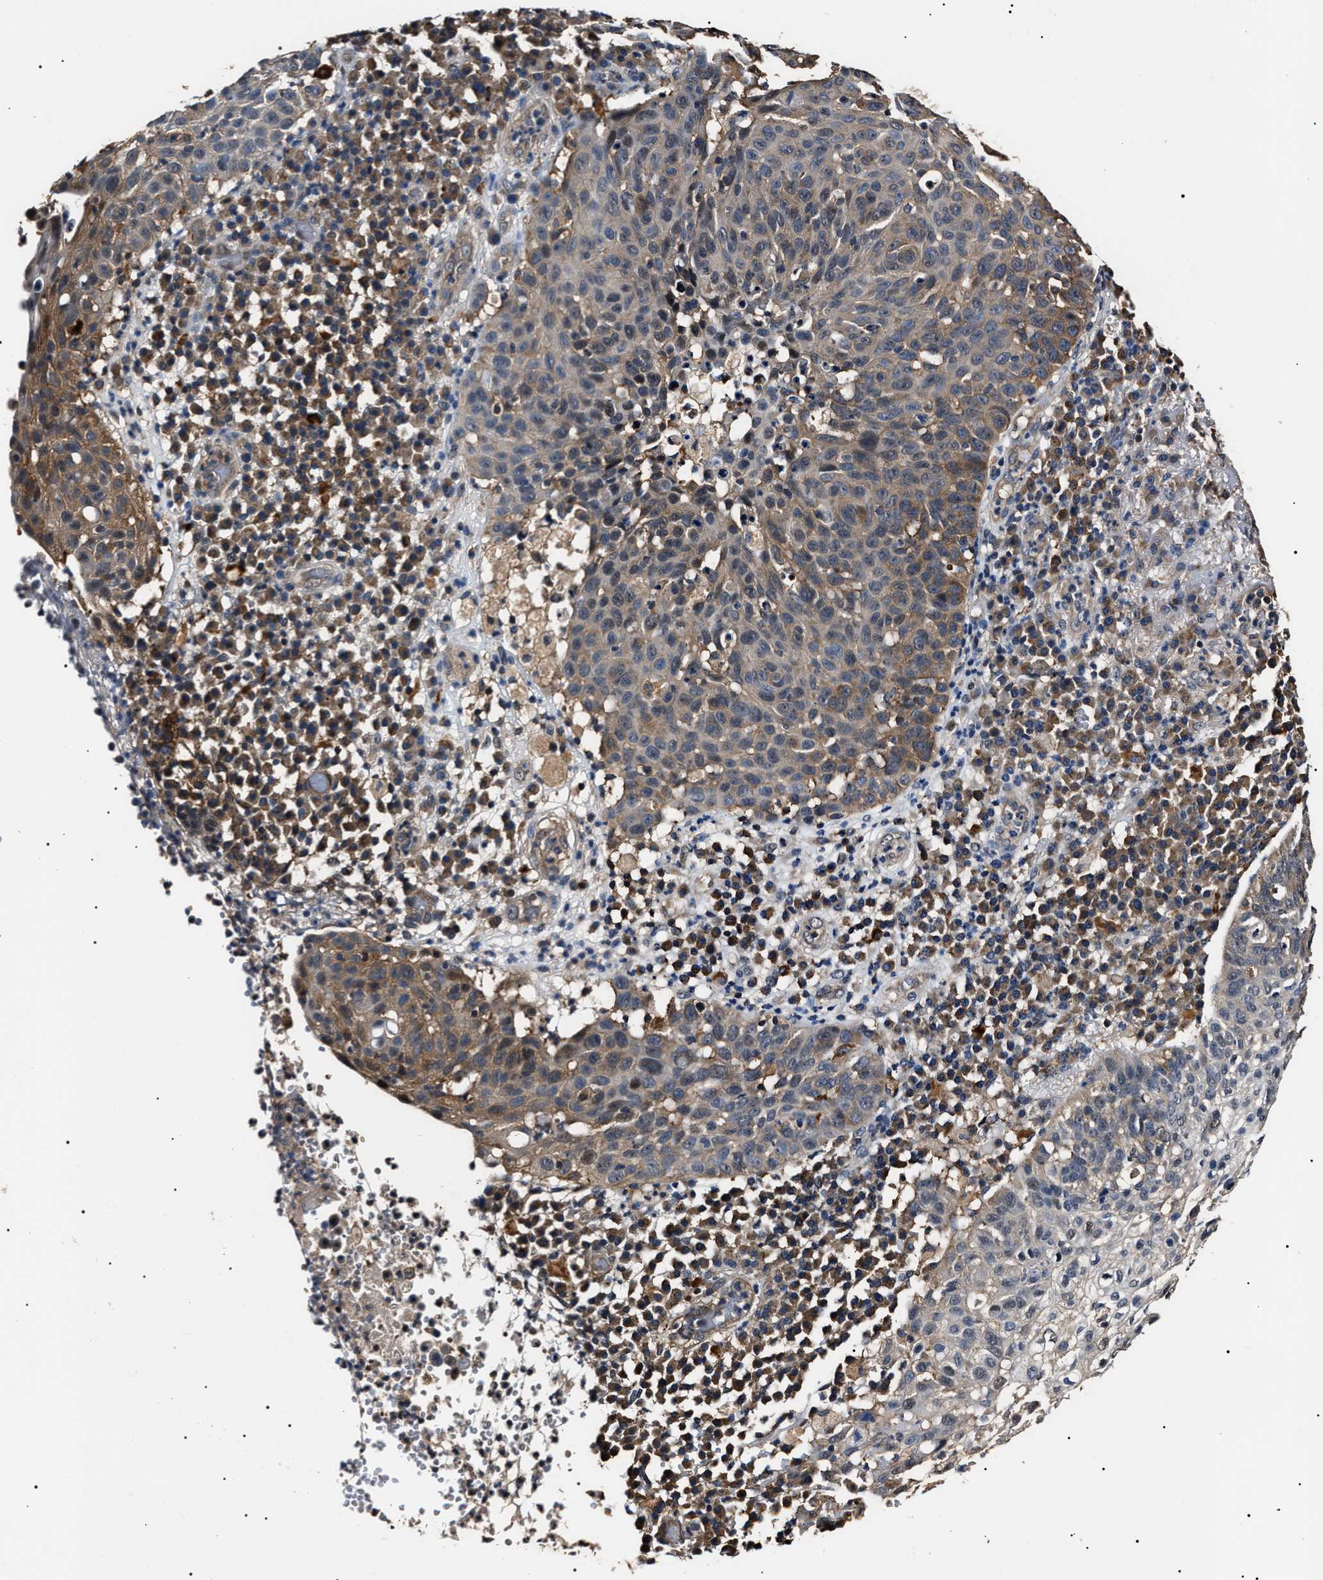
{"staining": {"intensity": "moderate", "quantity": "25%-75%", "location": "cytoplasmic/membranous,nuclear"}, "tissue": "skin cancer", "cell_type": "Tumor cells", "image_type": "cancer", "snomed": [{"axis": "morphology", "description": "Squamous cell carcinoma in situ, NOS"}, {"axis": "morphology", "description": "Squamous cell carcinoma, NOS"}, {"axis": "topography", "description": "Skin"}], "caption": "IHC histopathology image of human squamous cell carcinoma in situ (skin) stained for a protein (brown), which displays medium levels of moderate cytoplasmic/membranous and nuclear staining in about 25%-75% of tumor cells.", "gene": "CCT8", "patient": {"sex": "male", "age": 93}}